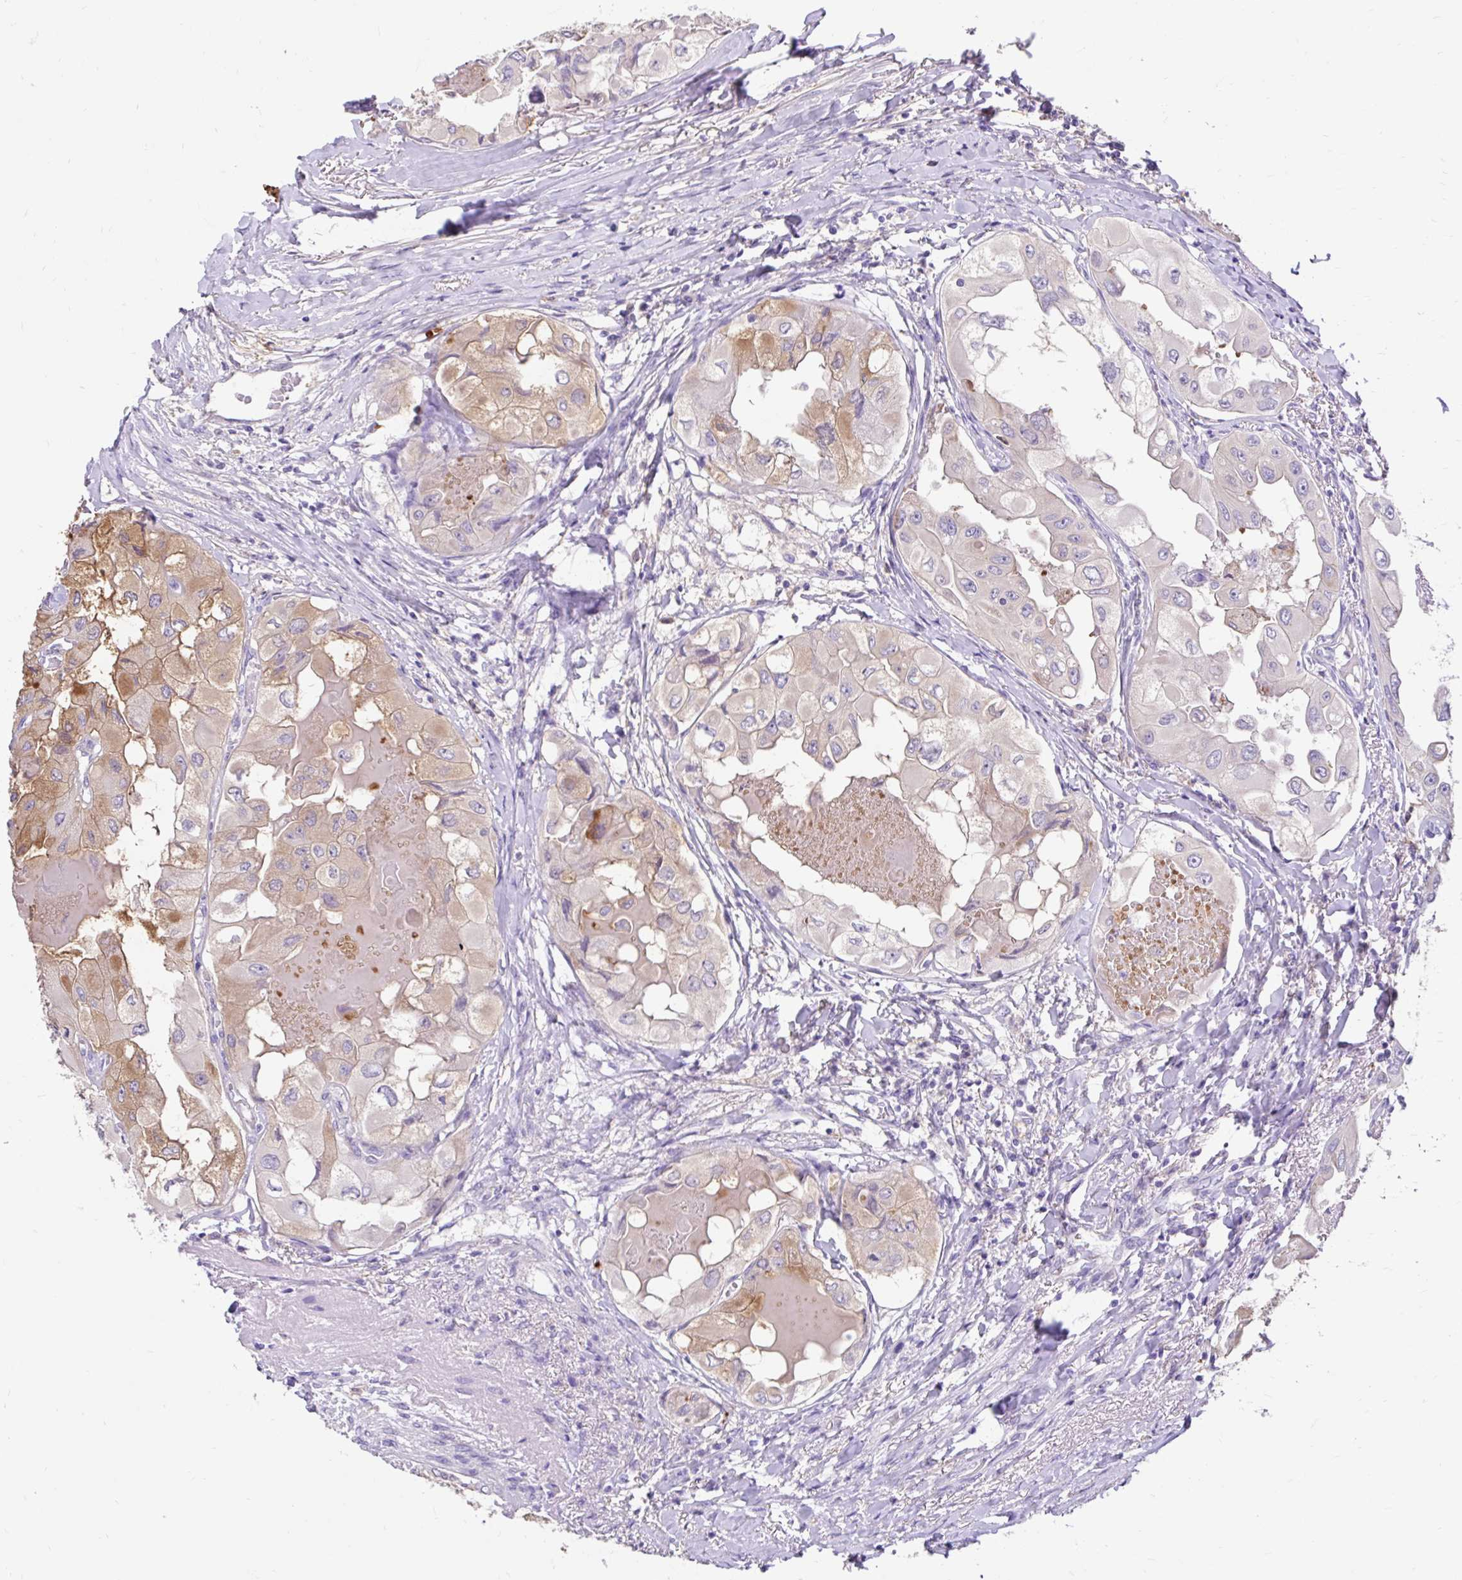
{"staining": {"intensity": "moderate", "quantity": "25%-75%", "location": "cytoplasmic/membranous"}, "tissue": "thyroid cancer", "cell_type": "Tumor cells", "image_type": "cancer", "snomed": [{"axis": "morphology", "description": "Normal tissue, NOS"}, {"axis": "morphology", "description": "Papillary adenocarcinoma, NOS"}, {"axis": "topography", "description": "Thyroid gland"}], "caption": "Protein staining reveals moderate cytoplasmic/membranous expression in about 25%-75% of tumor cells in thyroid papillary adenocarcinoma. The staining was performed using DAB (3,3'-diaminobenzidine), with brown indicating positive protein expression. Nuclei are stained blue with hematoxylin.", "gene": "ZNF33A", "patient": {"sex": "female", "age": 59}}